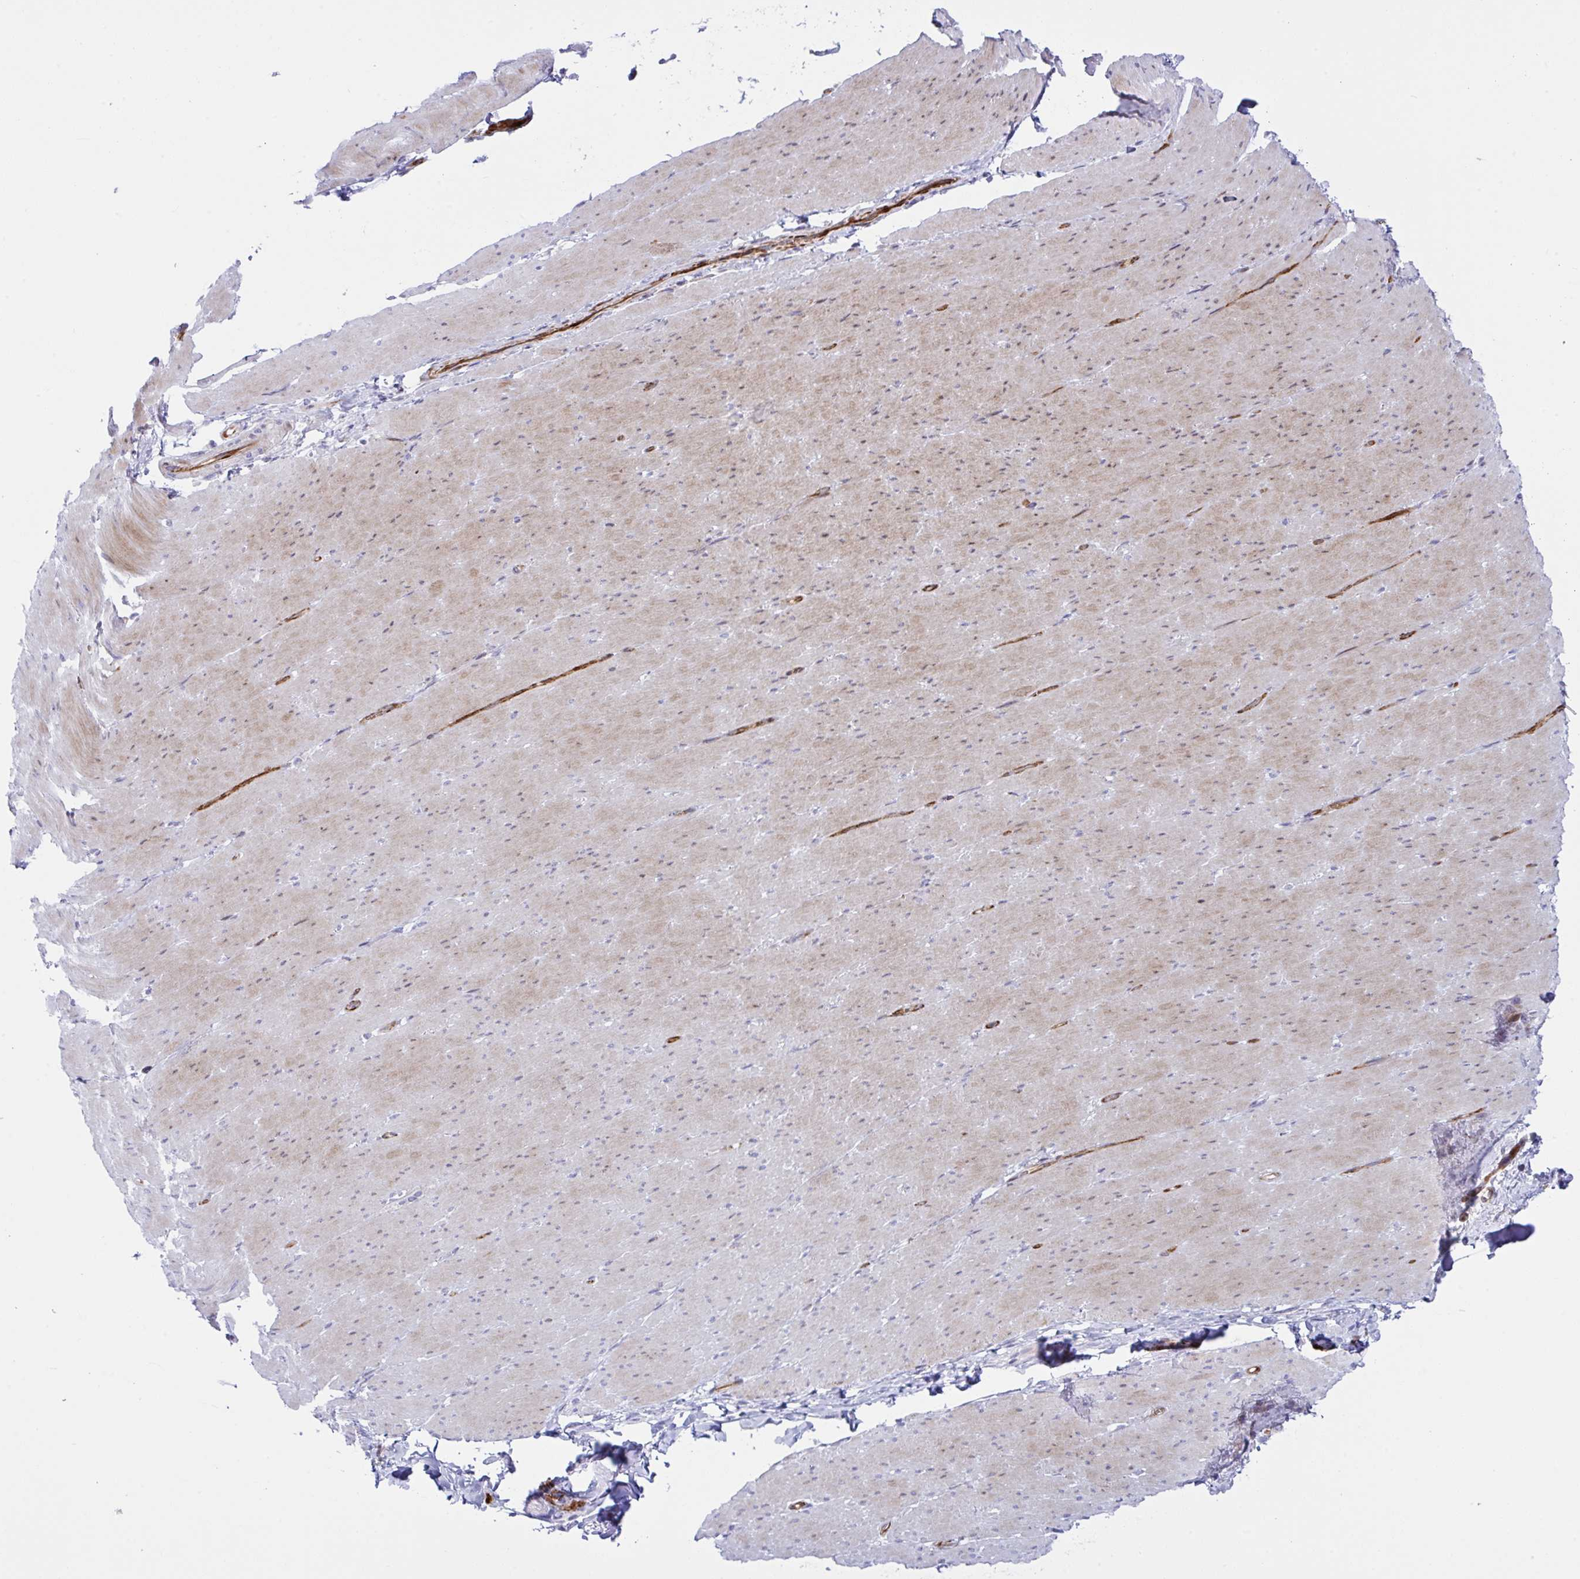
{"staining": {"intensity": "weak", "quantity": "25%-75%", "location": "cytoplasmic/membranous"}, "tissue": "smooth muscle", "cell_type": "Smooth muscle cells", "image_type": "normal", "snomed": [{"axis": "morphology", "description": "Normal tissue, NOS"}, {"axis": "topography", "description": "Smooth muscle"}, {"axis": "topography", "description": "Rectum"}], "caption": "A micrograph showing weak cytoplasmic/membranous positivity in about 25%-75% of smooth muscle cells in unremarkable smooth muscle, as visualized by brown immunohistochemical staining.", "gene": "ZNF713", "patient": {"sex": "male", "age": 53}}